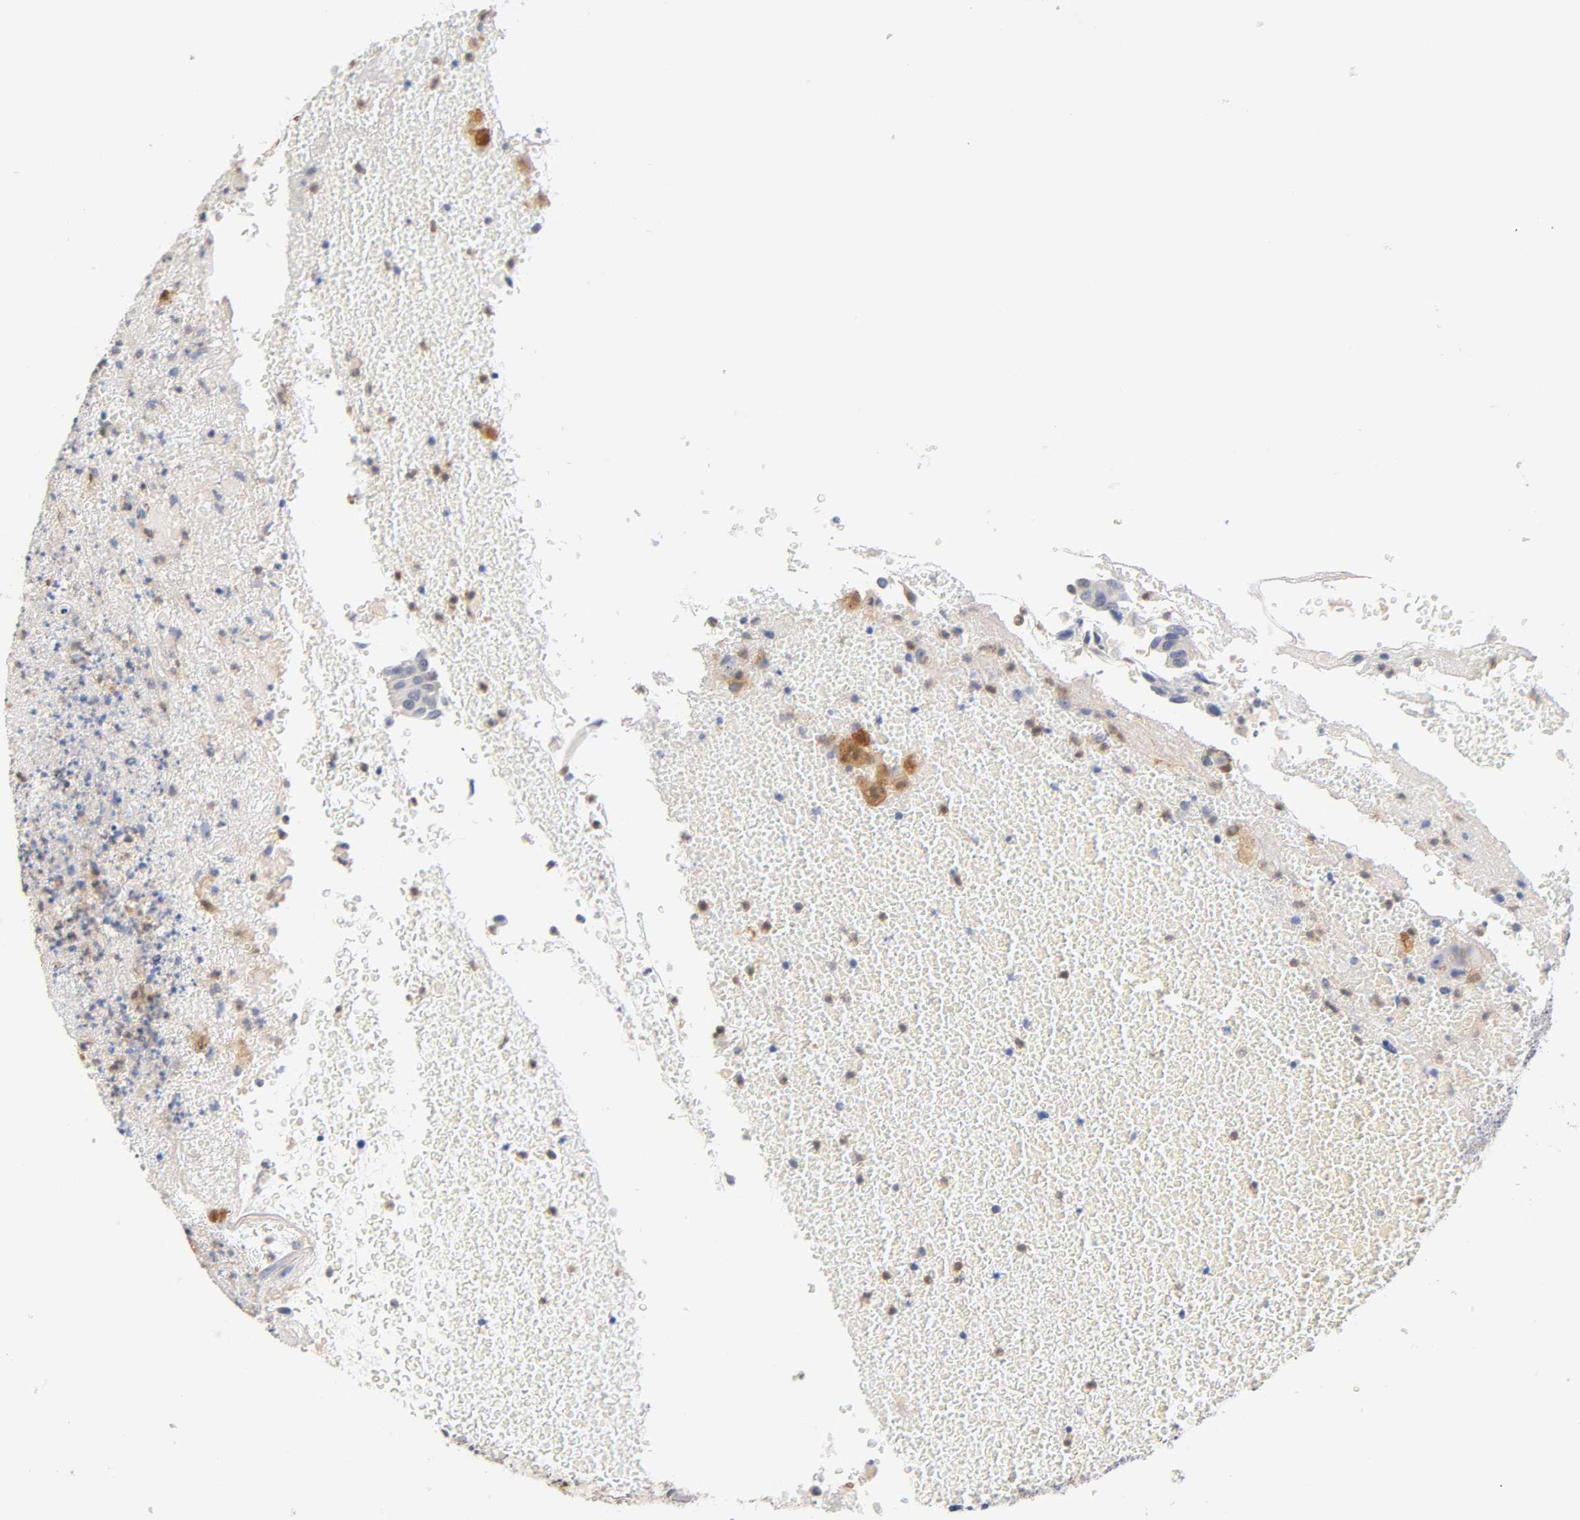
{"staining": {"intensity": "weak", "quantity": "25%-75%", "location": "cytoplasmic/membranous"}, "tissue": "urothelial cancer", "cell_type": "Tumor cells", "image_type": "cancer", "snomed": [{"axis": "morphology", "description": "Urothelial carcinoma, High grade"}, {"axis": "topography", "description": "Urinary bladder"}], "caption": "Urothelial cancer was stained to show a protein in brown. There is low levels of weak cytoplasmic/membranous expression in about 25%-75% of tumor cells. (DAB IHC with brightfield microscopy, high magnification).", "gene": "IL18", "patient": {"sex": "male", "age": 66}}